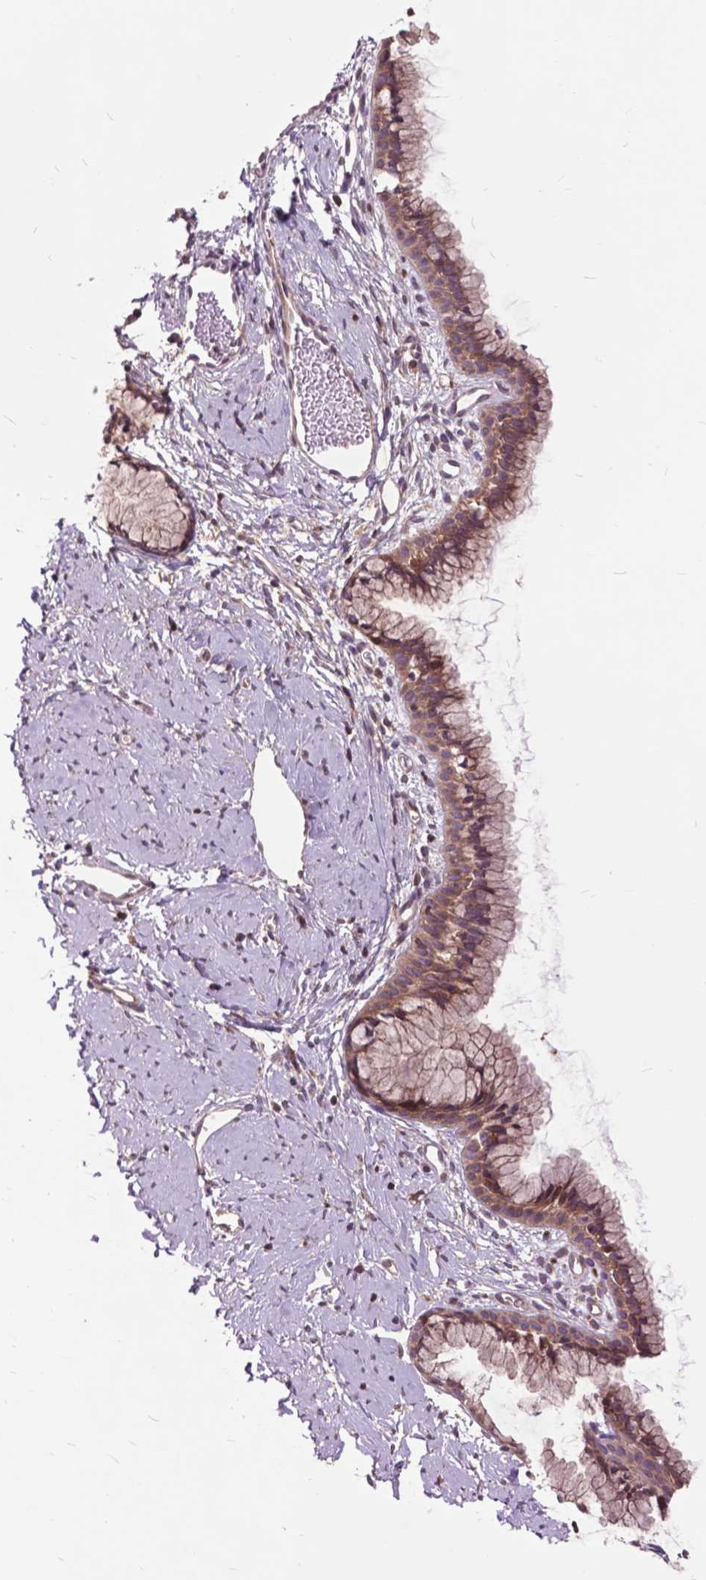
{"staining": {"intensity": "moderate", "quantity": ">75%", "location": "cytoplasmic/membranous"}, "tissue": "cervix", "cell_type": "Glandular cells", "image_type": "normal", "snomed": [{"axis": "morphology", "description": "Normal tissue, NOS"}, {"axis": "topography", "description": "Cervix"}], "caption": "A medium amount of moderate cytoplasmic/membranous staining is seen in approximately >75% of glandular cells in benign cervix.", "gene": "ARAF", "patient": {"sex": "female", "age": 40}}